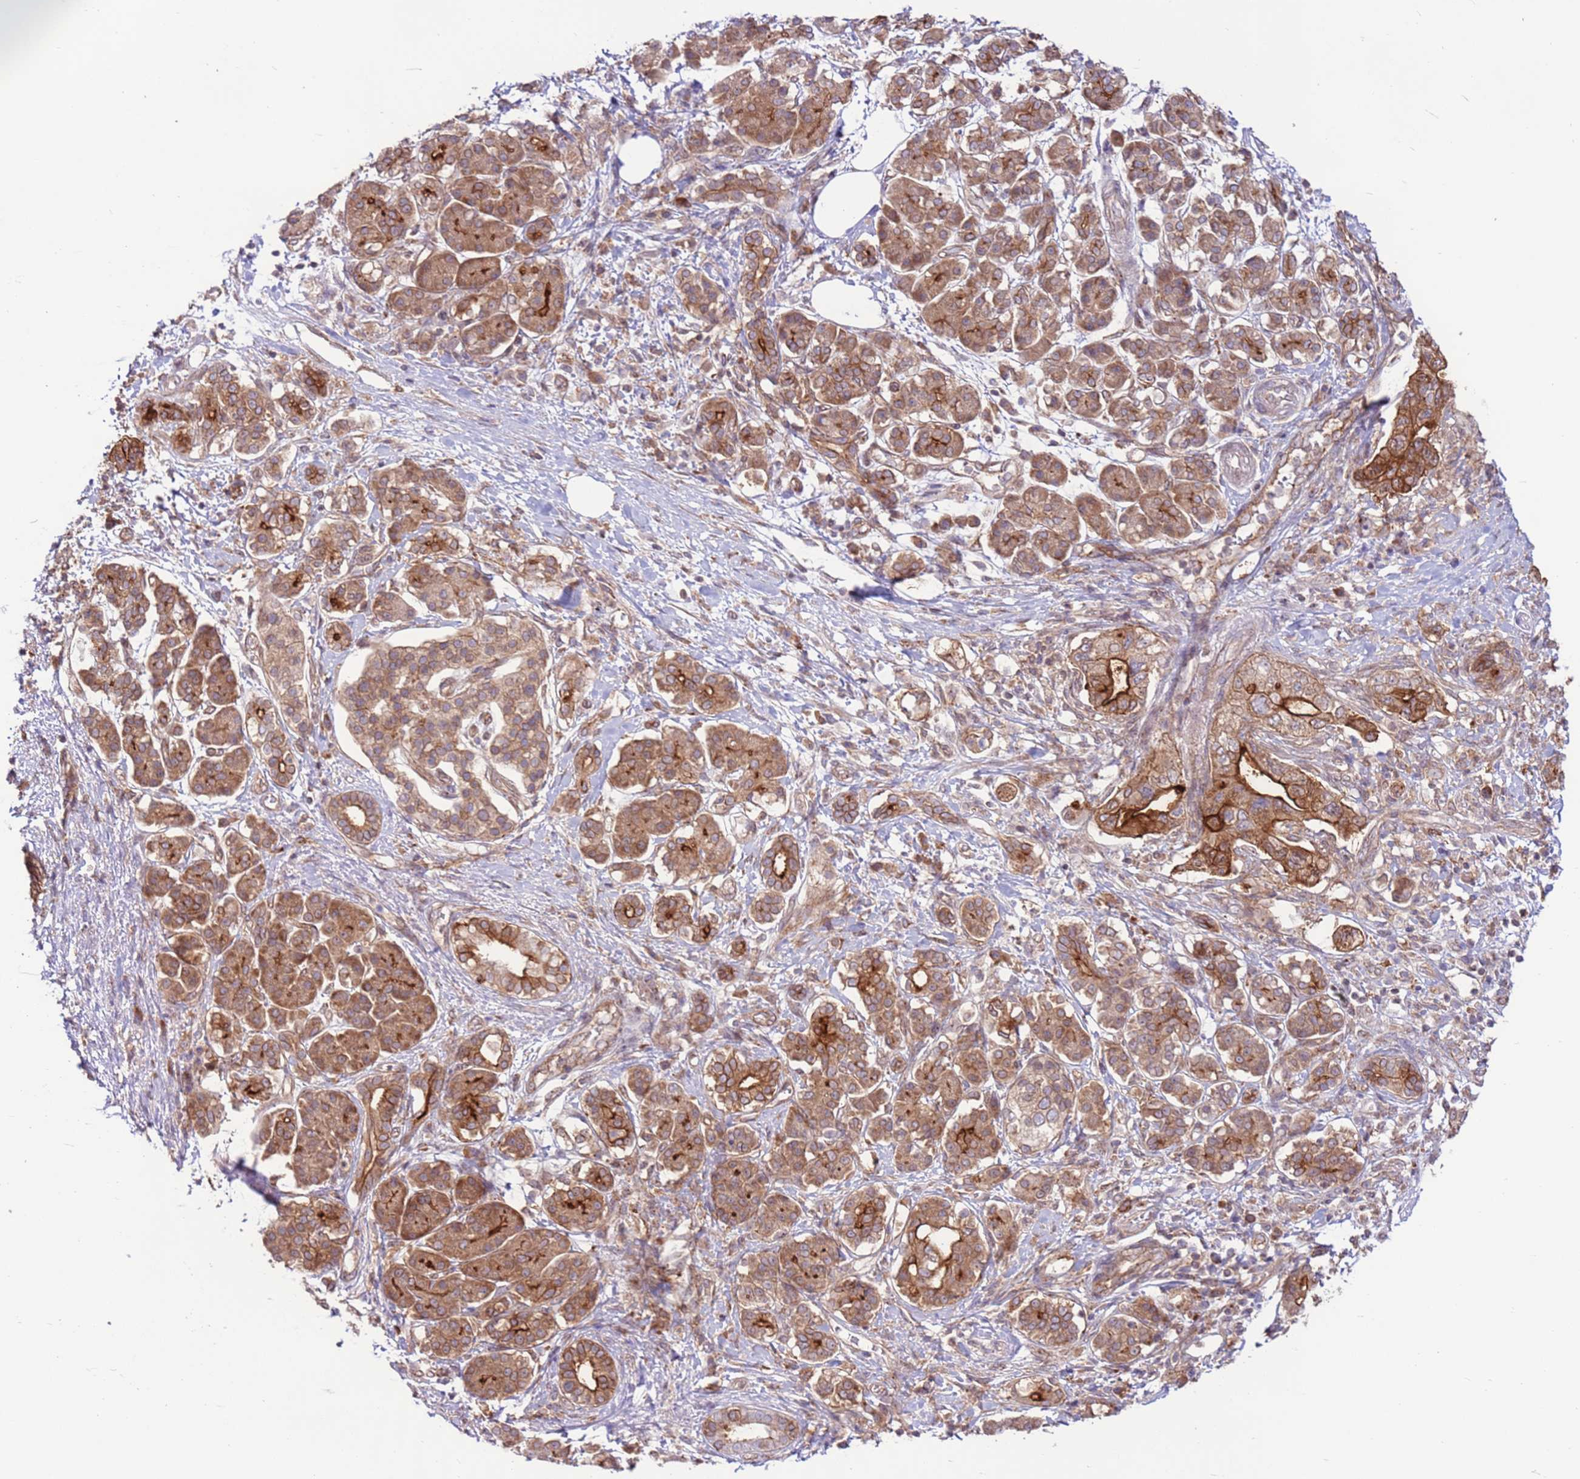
{"staining": {"intensity": "strong", "quantity": ">75%", "location": "cytoplasmic/membranous"}, "tissue": "pancreatic cancer", "cell_type": "Tumor cells", "image_type": "cancer", "snomed": [{"axis": "morphology", "description": "Adenocarcinoma, NOS"}, {"axis": "topography", "description": "Pancreas"}], "caption": "An IHC photomicrograph of neoplastic tissue is shown. Protein staining in brown shows strong cytoplasmic/membranous positivity in adenocarcinoma (pancreatic) within tumor cells.", "gene": "DDX19B", "patient": {"sex": "female", "age": 73}}